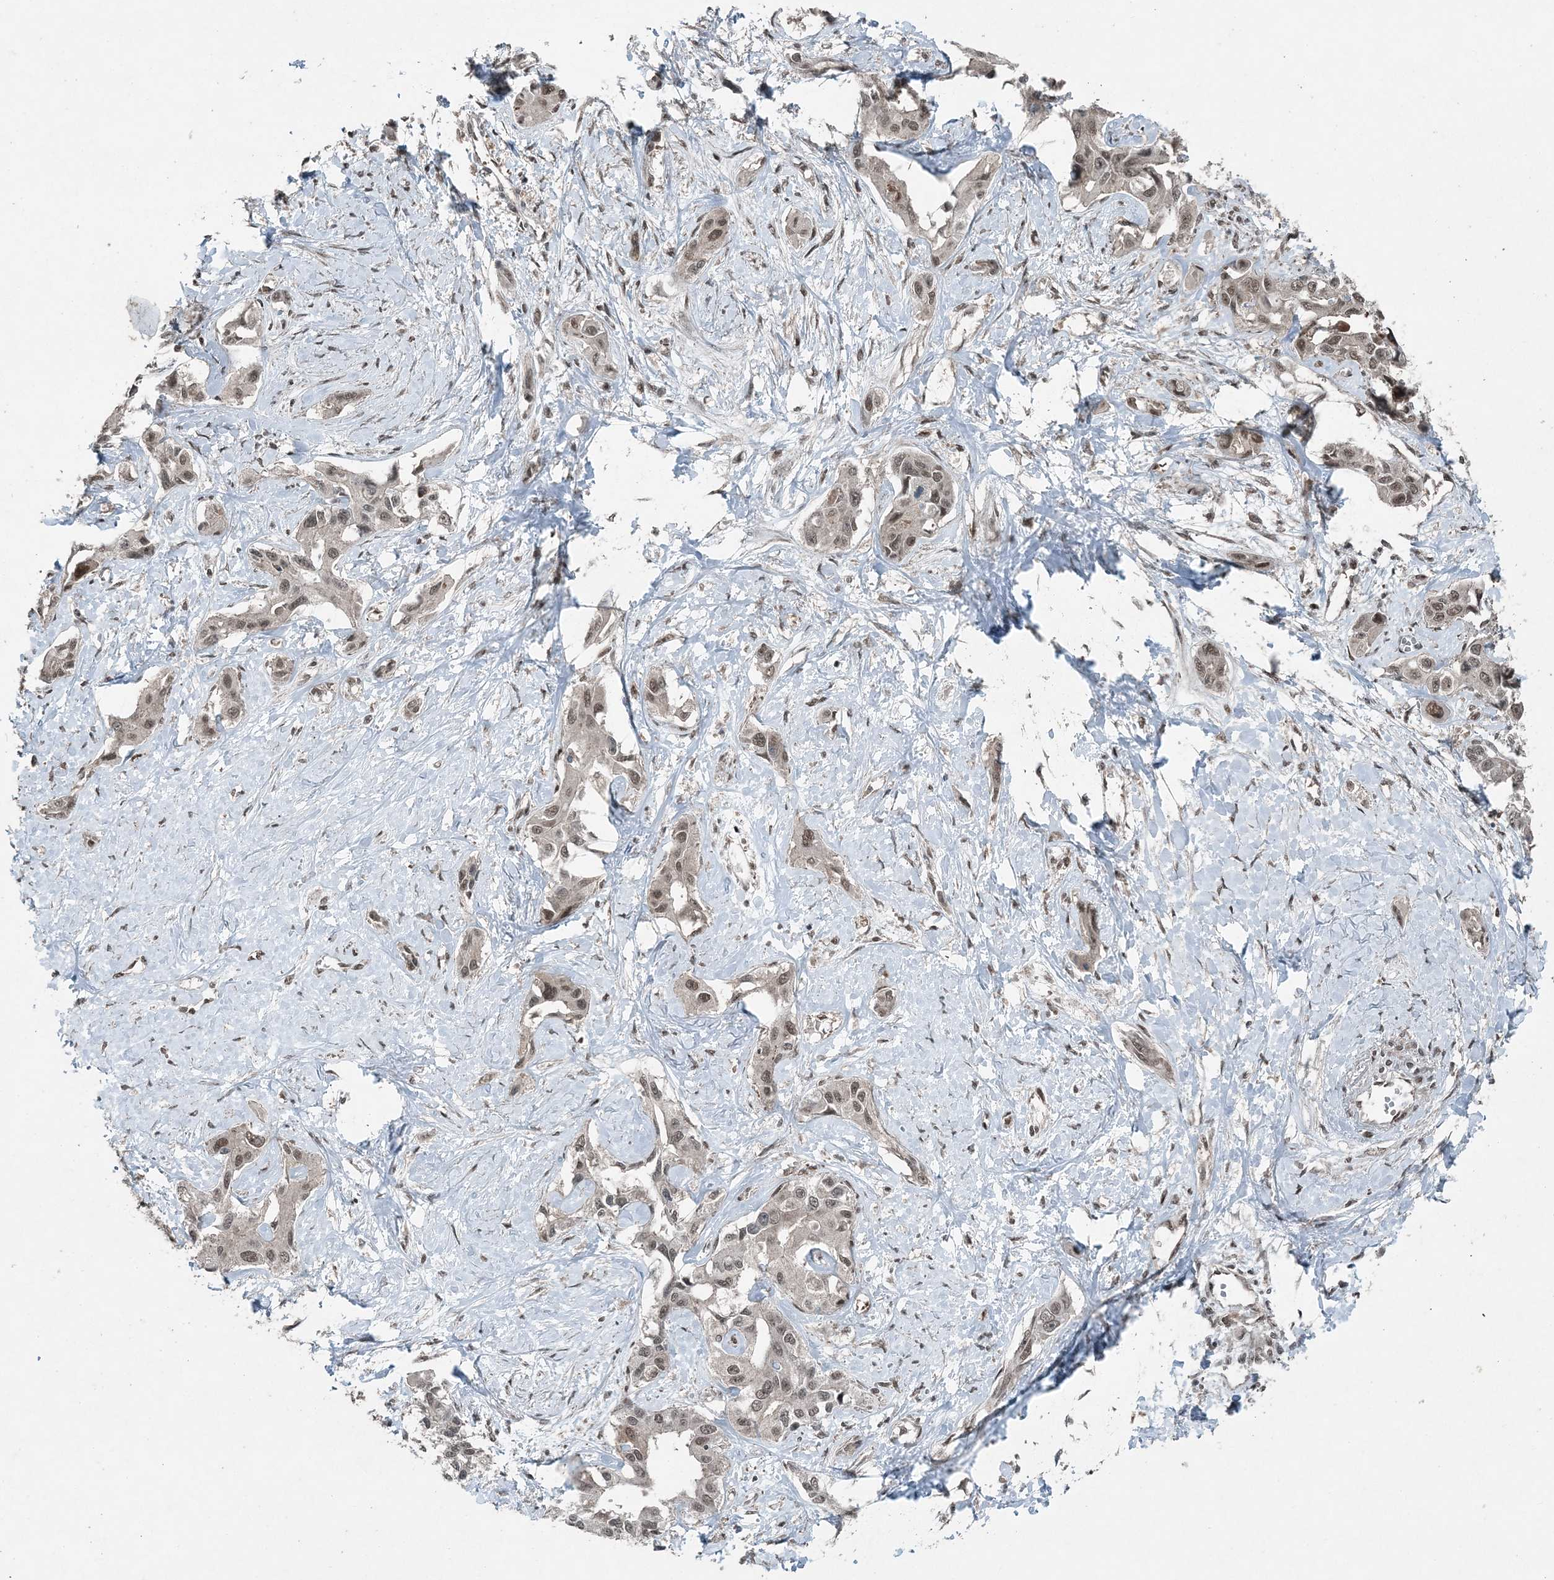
{"staining": {"intensity": "moderate", "quantity": ">75%", "location": "nuclear"}, "tissue": "liver cancer", "cell_type": "Tumor cells", "image_type": "cancer", "snomed": [{"axis": "morphology", "description": "Cholangiocarcinoma"}, {"axis": "topography", "description": "Liver"}], "caption": "A micrograph showing moderate nuclear positivity in about >75% of tumor cells in liver cholangiocarcinoma, as visualized by brown immunohistochemical staining.", "gene": "COPS7B", "patient": {"sex": "male", "age": 59}}